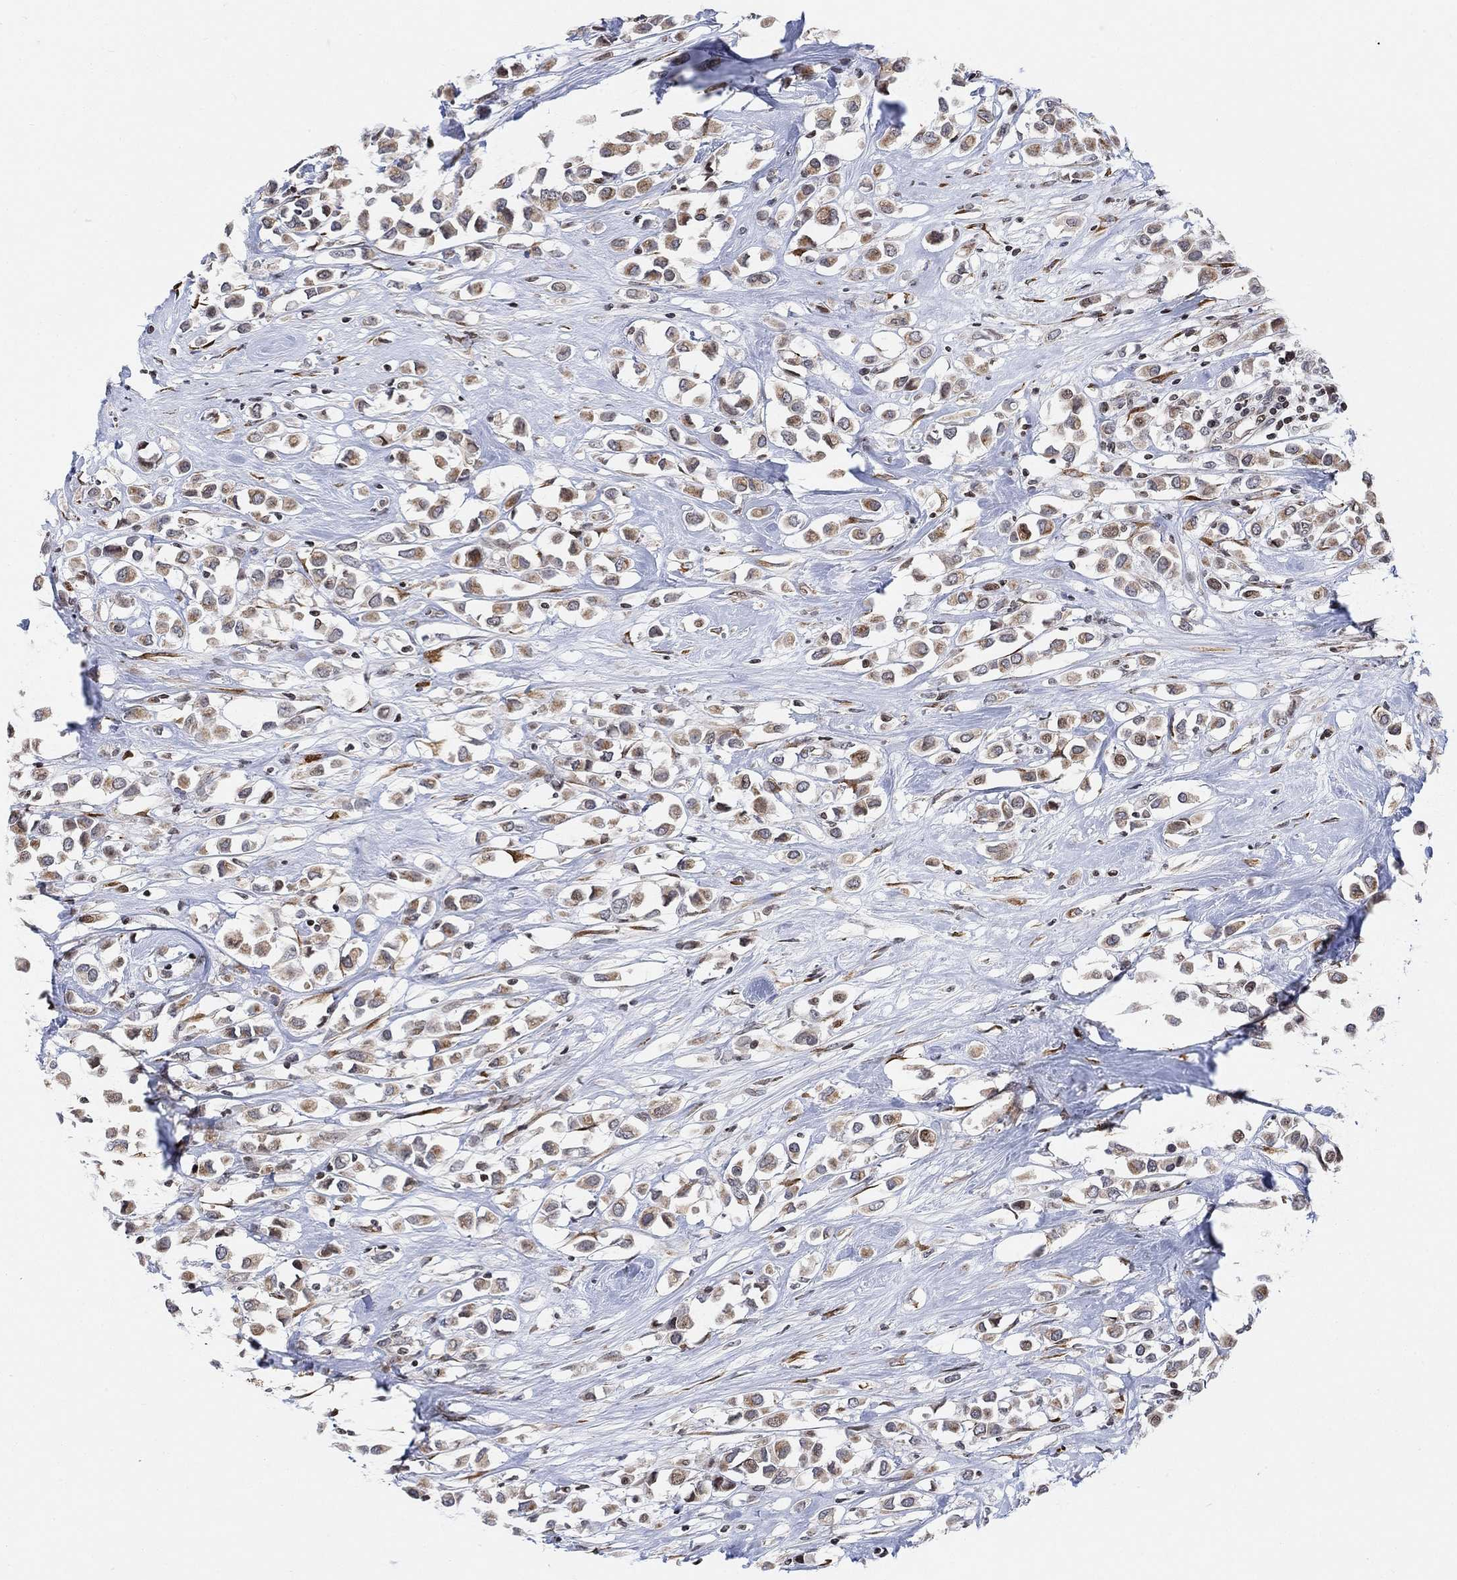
{"staining": {"intensity": "moderate", "quantity": "25%-75%", "location": "cytoplasmic/membranous"}, "tissue": "breast cancer", "cell_type": "Tumor cells", "image_type": "cancer", "snomed": [{"axis": "morphology", "description": "Duct carcinoma"}, {"axis": "topography", "description": "Breast"}], "caption": "This image reveals intraductal carcinoma (breast) stained with immunohistochemistry (IHC) to label a protein in brown. The cytoplasmic/membranous of tumor cells show moderate positivity for the protein. Nuclei are counter-stained blue.", "gene": "ABHD14A", "patient": {"sex": "female", "age": 61}}